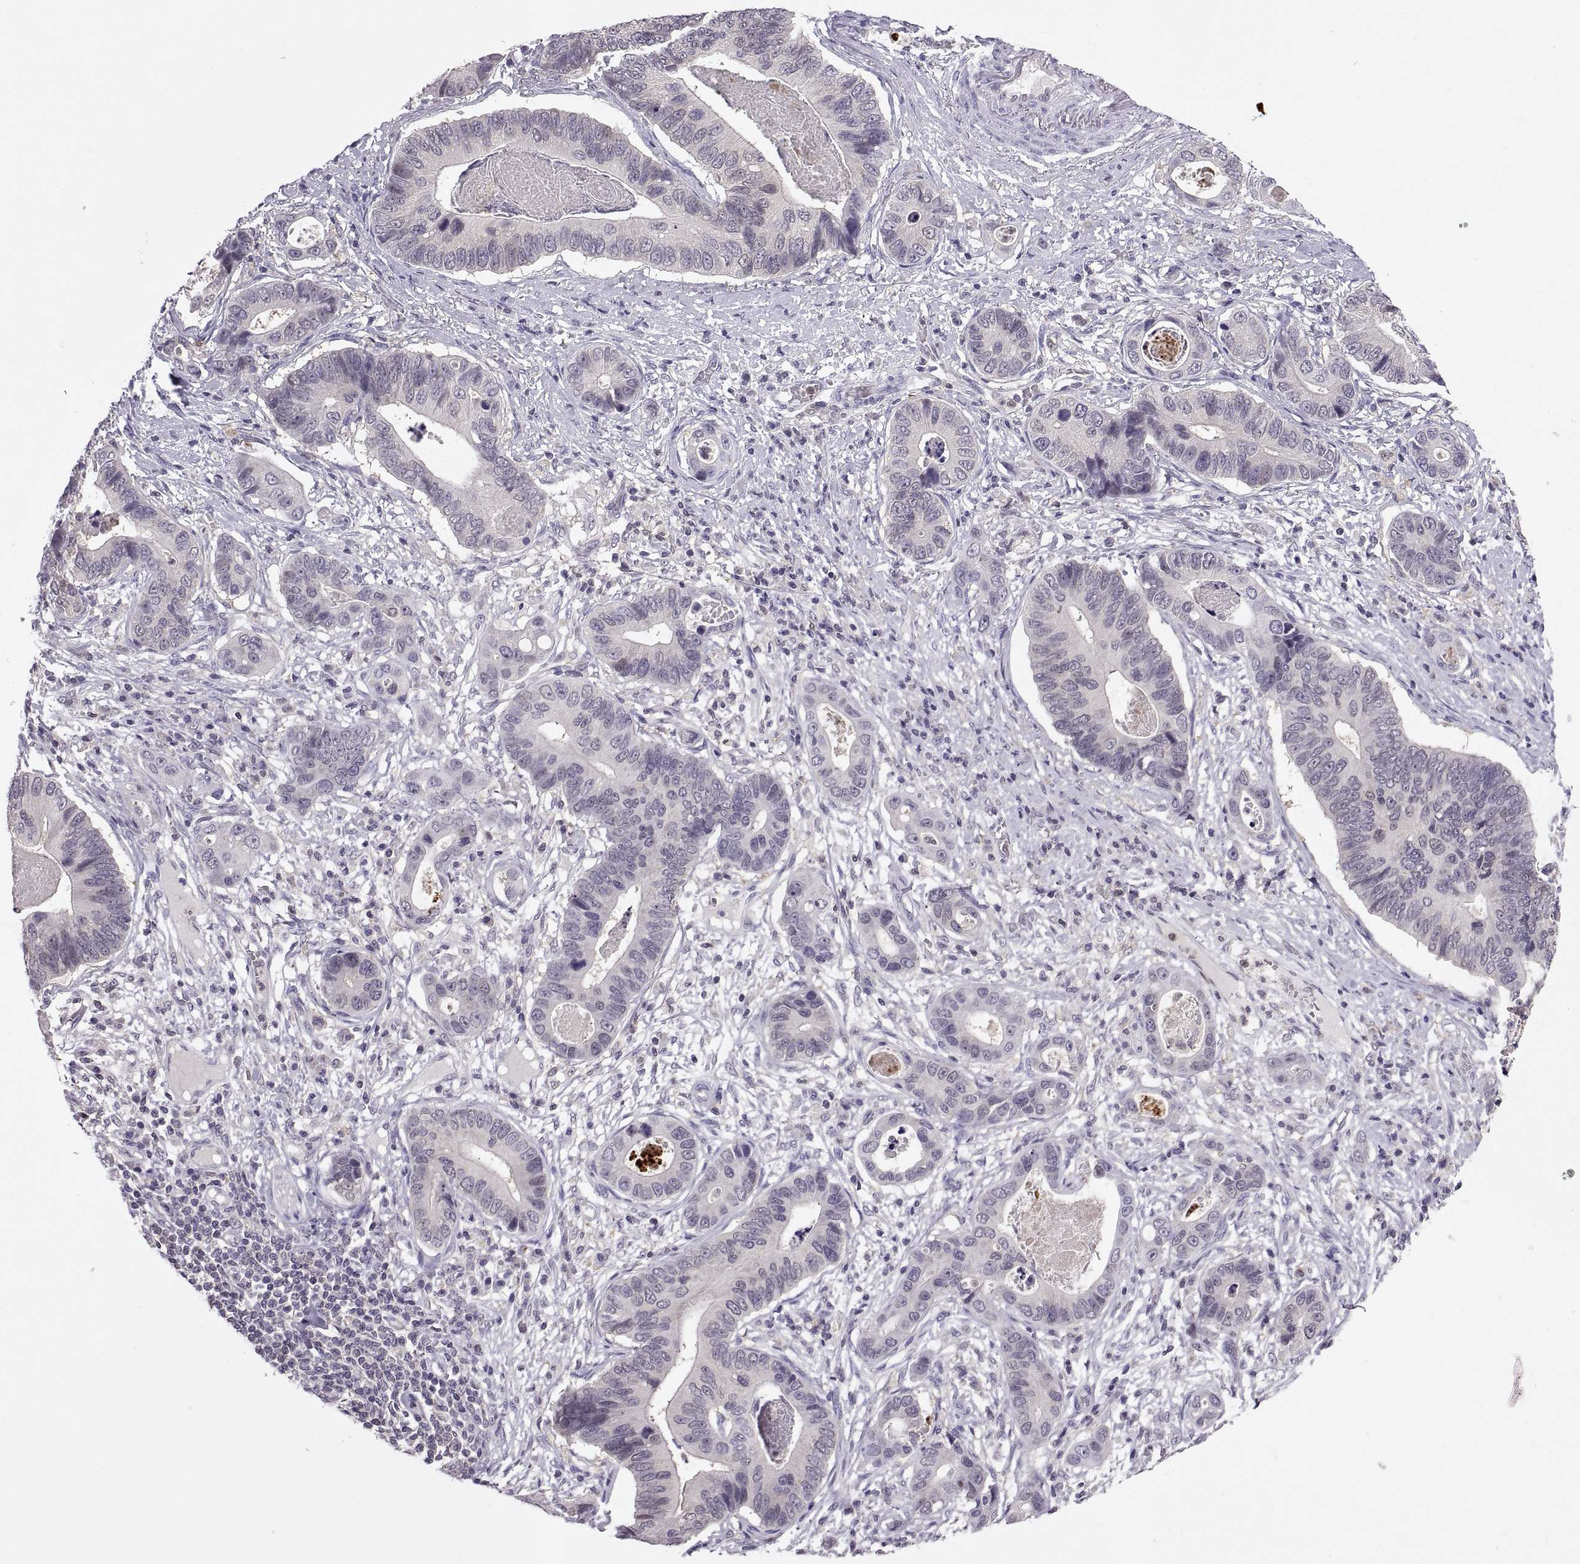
{"staining": {"intensity": "negative", "quantity": "none", "location": "none"}, "tissue": "stomach cancer", "cell_type": "Tumor cells", "image_type": "cancer", "snomed": [{"axis": "morphology", "description": "Adenocarcinoma, NOS"}, {"axis": "topography", "description": "Stomach"}], "caption": "Immunohistochemical staining of human stomach cancer shows no significant positivity in tumor cells.", "gene": "FGF9", "patient": {"sex": "male", "age": 84}}